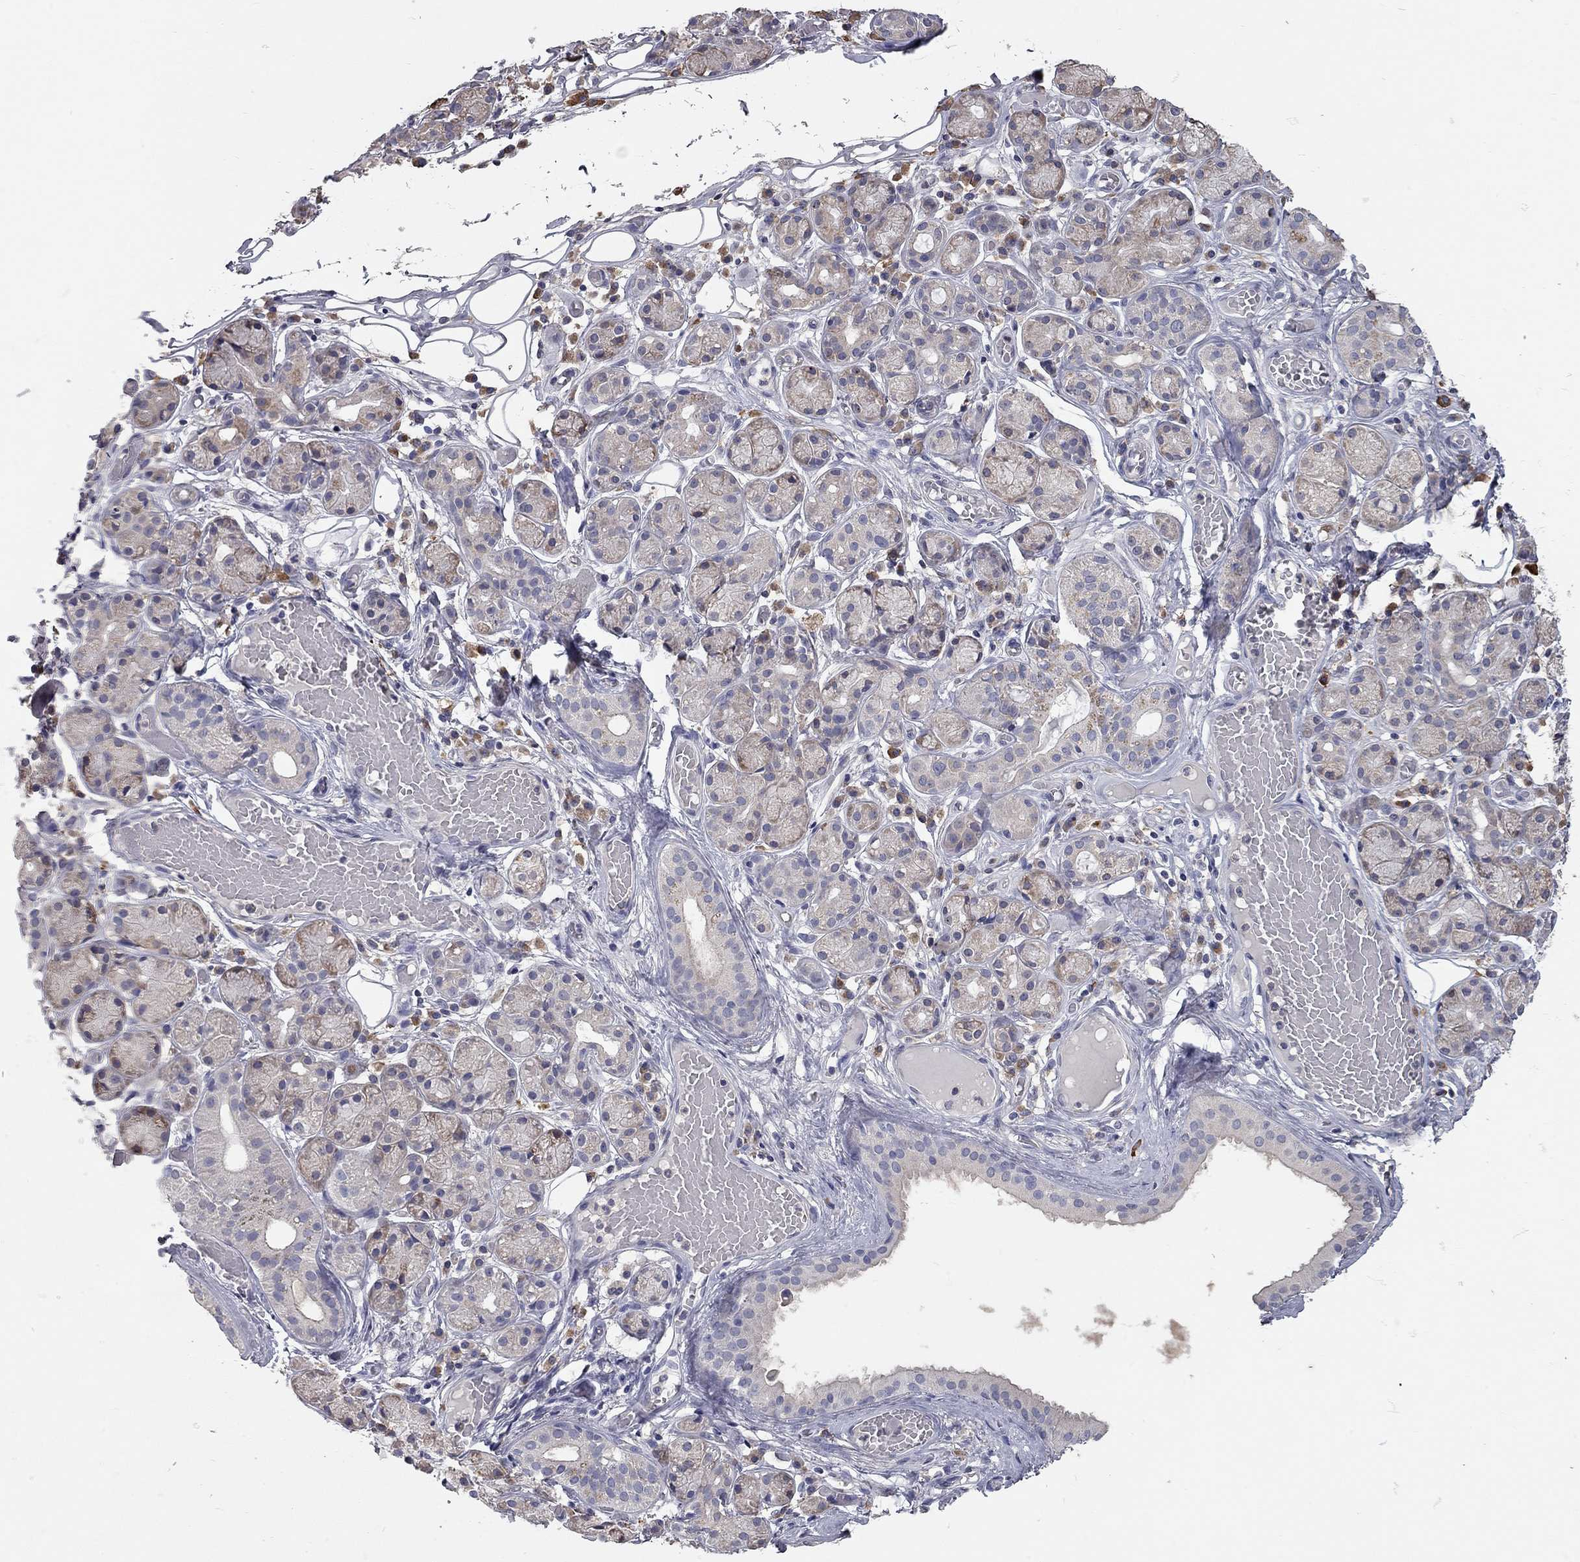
{"staining": {"intensity": "weak", "quantity": "<25%", "location": "cytoplasmic/membranous"}, "tissue": "salivary gland", "cell_type": "Glandular cells", "image_type": "normal", "snomed": [{"axis": "morphology", "description": "Normal tissue, NOS"}, {"axis": "topography", "description": "Salivary gland"}, {"axis": "topography", "description": "Peripheral nerve tissue"}], "caption": "This is a micrograph of immunohistochemistry (IHC) staining of benign salivary gland, which shows no staining in glandular cells. (Immunohistochemistry (ihc), brightfield microscopy, high magnification).", "gene": "XAGE2", "patient": {"sex": "male", "age": 71}}